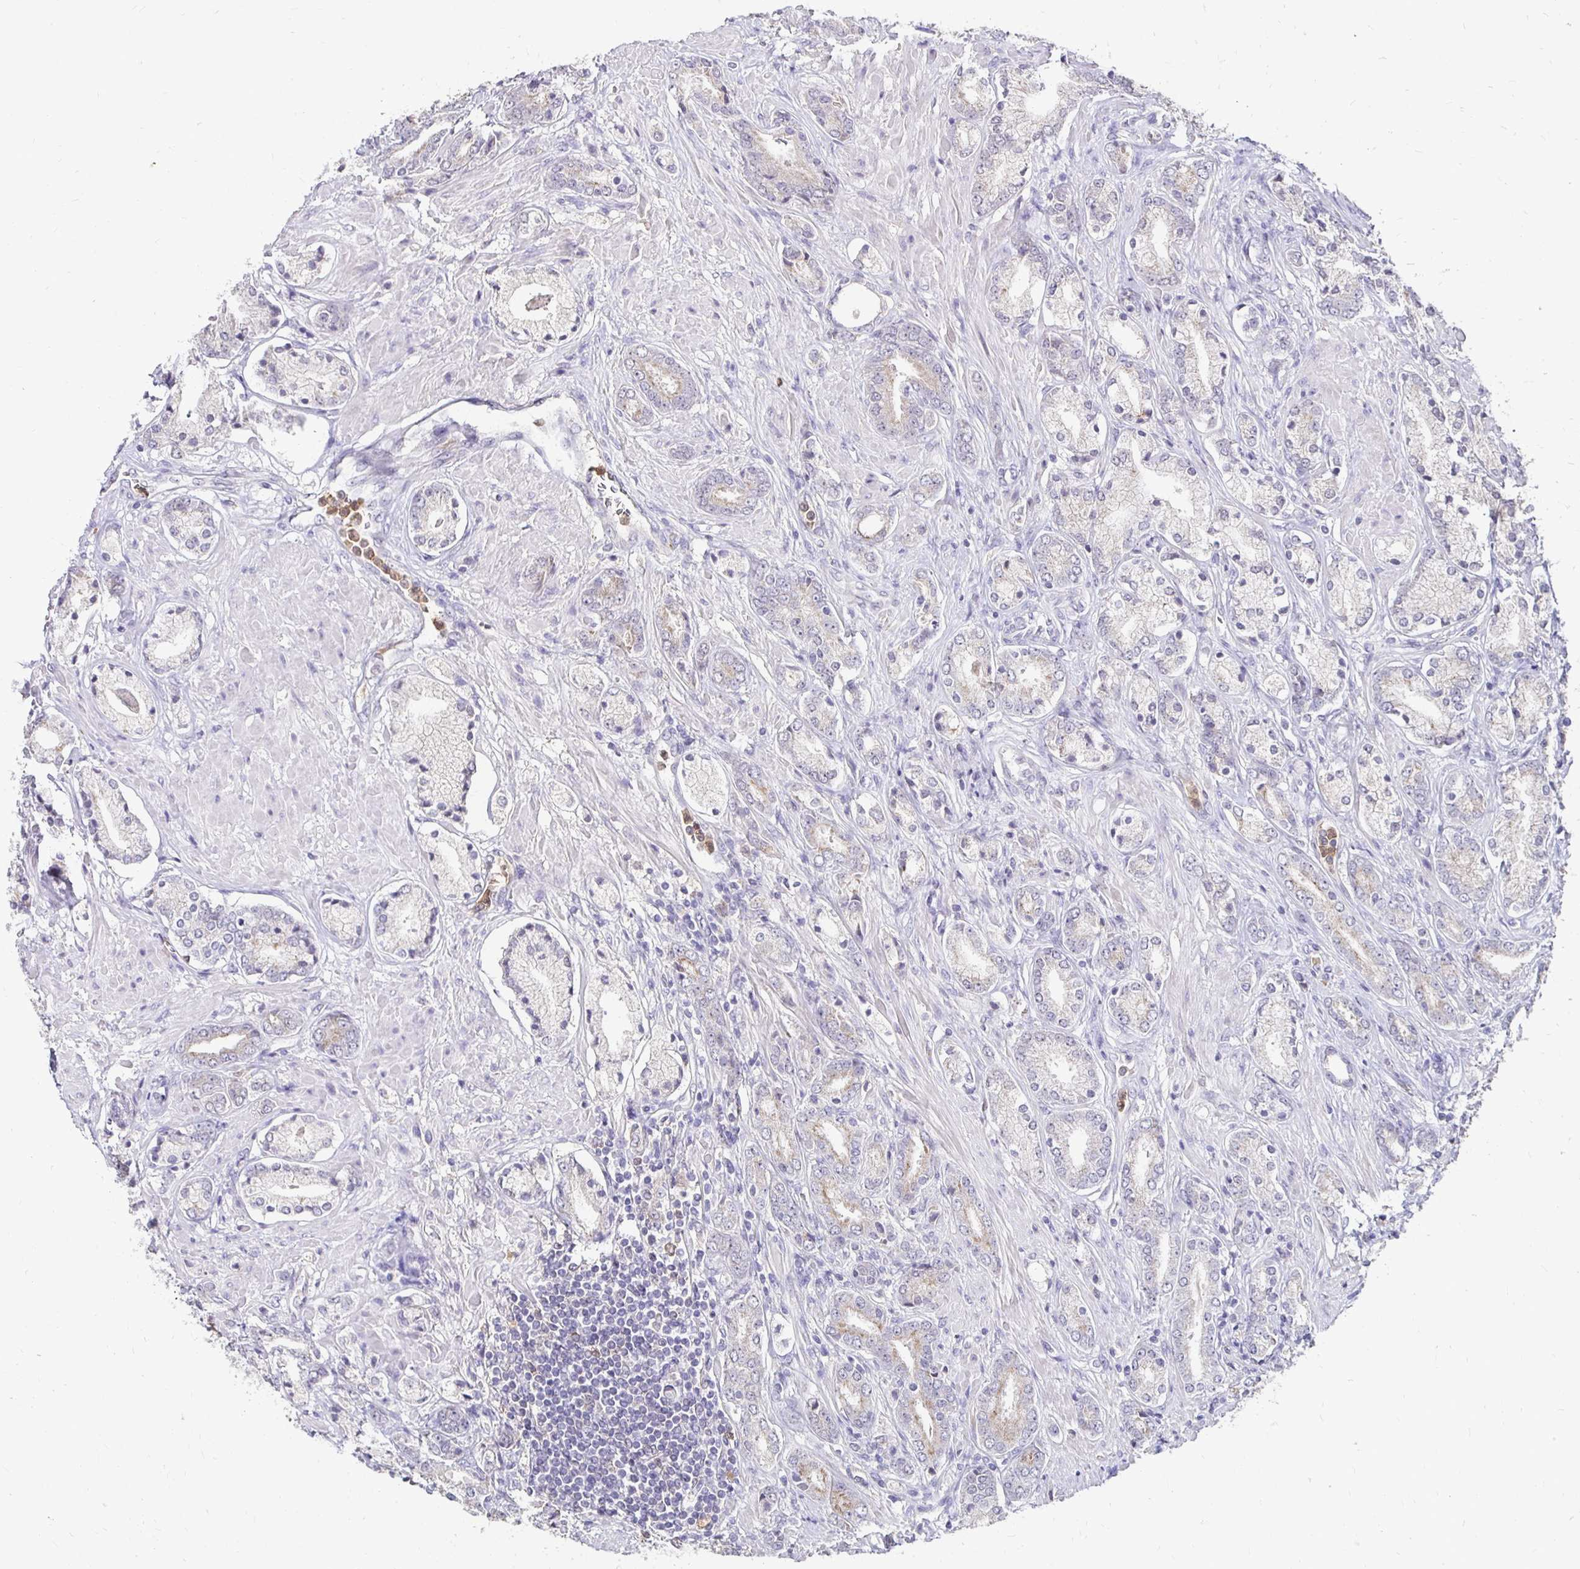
{"staining": {"intensity": "moderate", "quantity": "25%-75%", "location": "cytoplasmic/membranous"}, "tissue": "prostate cancer", "cell_type": "Tumor cells", "image_type": "cancer", "snomed": [{"axis": "morphology", "description": "Adenocarcinoma, High grade"}, {"axis": "topography", "description": "Prostate"}], "caption": "A high-resolution micrograph shows immunohistochemistry staining of prostate cancer (high-grade adenocarcinoma), which exhibits moderate cytoplasmic/membranous staining in approximately 25%-75% of tumor cells.", "gene": "GK2", "patient": {"sex": "male", "age": 56}}